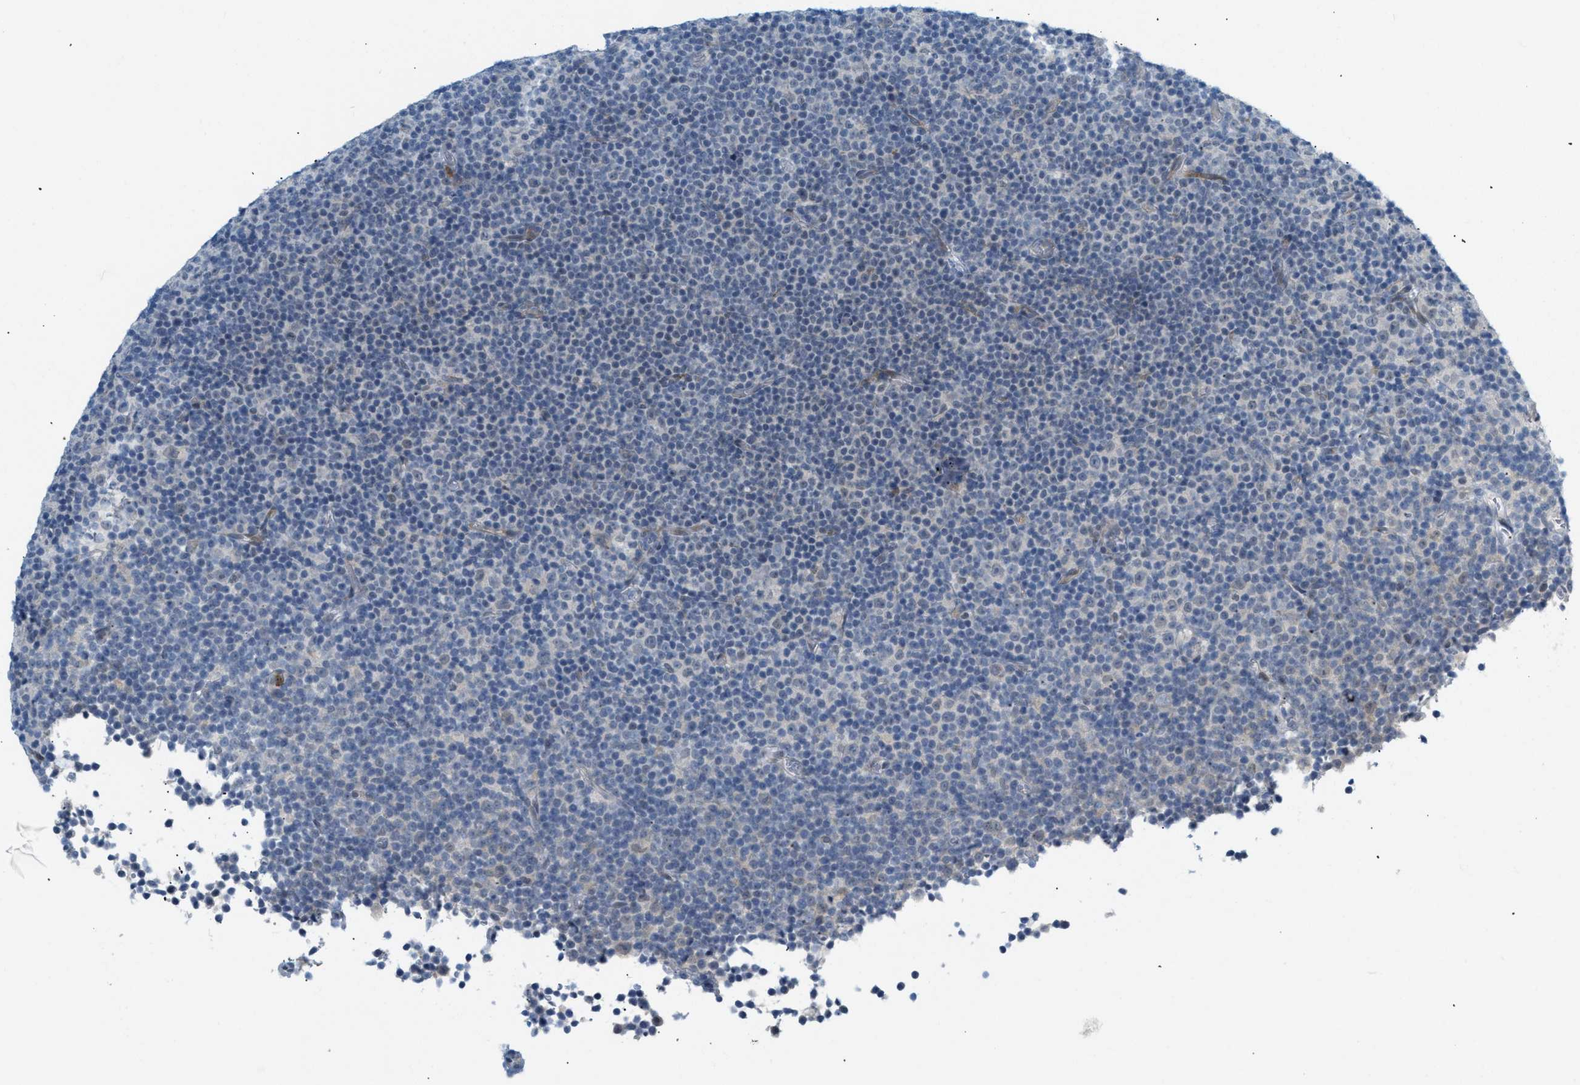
{"staining": {"intensity": "negative", "quantity": "none", "location": "none"}, "tissue": "lymphoma", "cell_type": "Tumor cells", "image_type": "cancer", "snomed": [{"axis": "morphology", "description": "Malignant lymphoma, non-Hodgkin's type, Low grade"}, {"axis": "topography", "description": "Lymph node"}], "caption": "This is a histopathology image of IHC staining of lymphoma, which shows no positivity in tumor cells.", "gene": "ZNF408", "patient": {"sex": "female", "age": 67}}